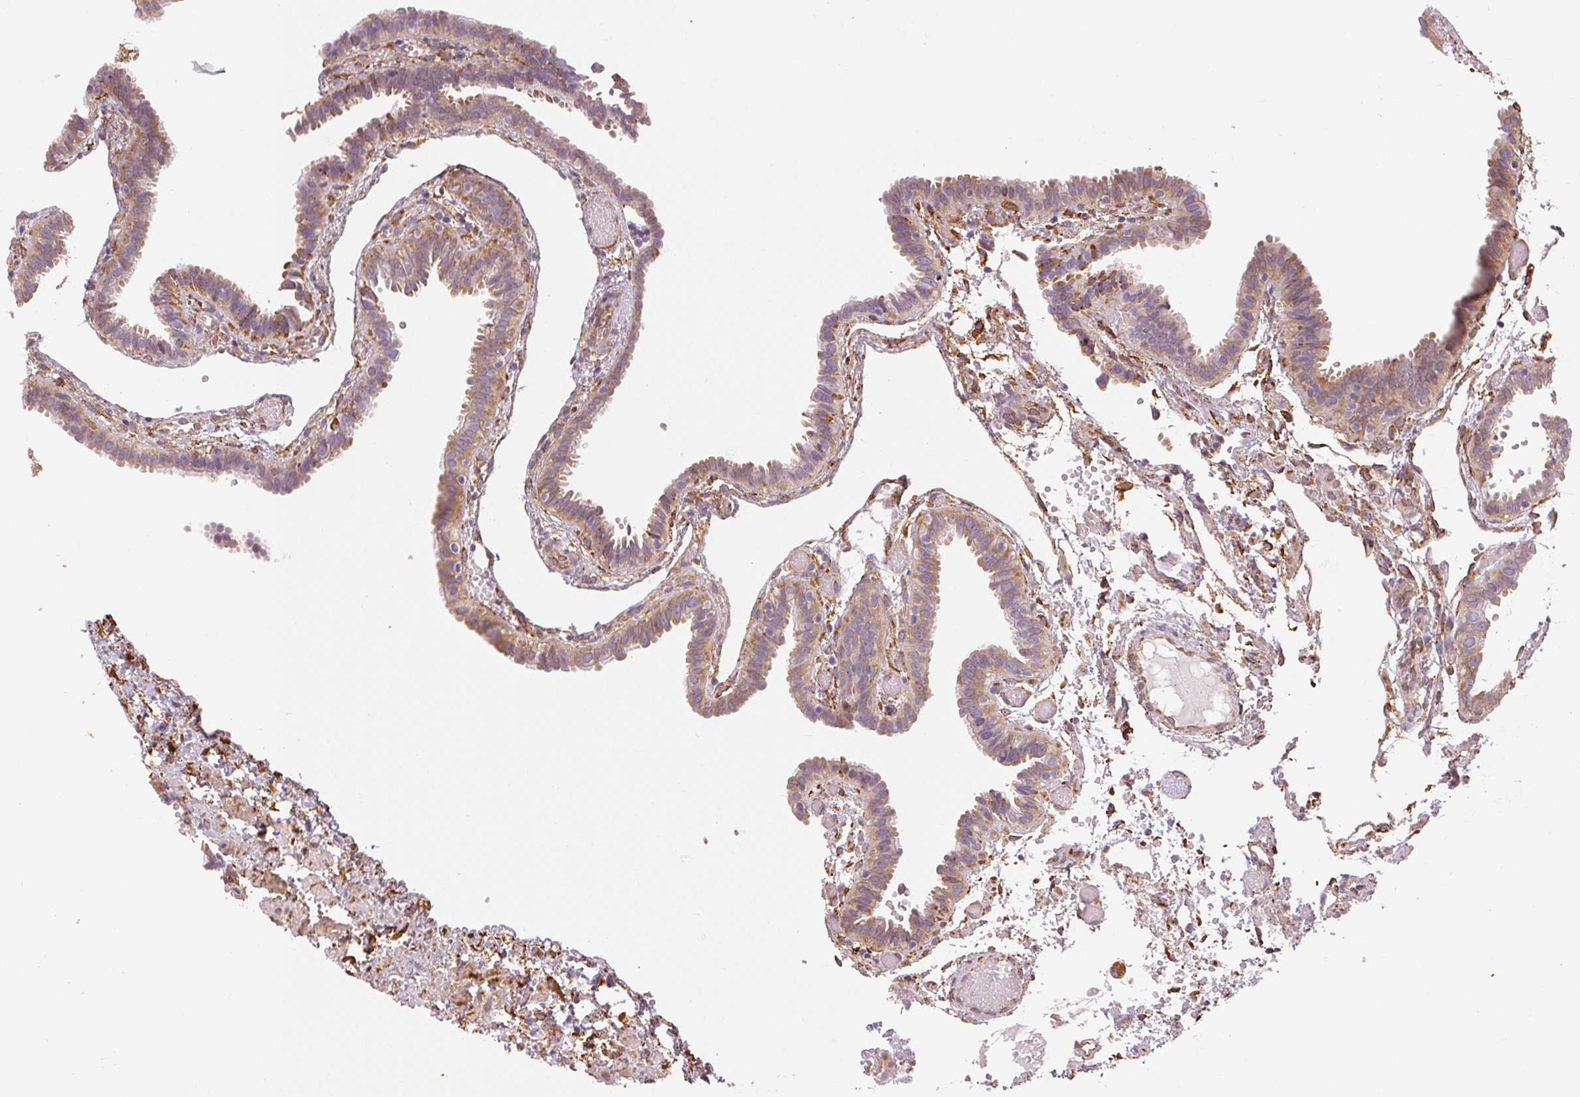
{"staining": {"intensity": "strong", "quantity": "25%-75%", "location": "cytoplasmic/membranous"}, "tissue": "fallopian tube", "cell_type": "Glandular cells", "image_type": "normal", "snomed": [{"axis": "morphology", "description": "Normal tissue, NOS"}, {"axis": "topography", "description": "Fallopian tube"}], "caption": "Immunohistochemistry (IHC) staining of normal fallopian tube, which shows high levels of strong cytoplasmic/membranous staining in approximately 25%-75% of glandular cells indicating strong cytoplasmic/membranous protein expression. The staining was performed using DAB (3,3'-diaminobenzidine) (brown) for protein detection and nuclei were counterstained in hematoxylin (blue).", "gene": "RCN3", "patient": {"sex": "female", "age": 37}}